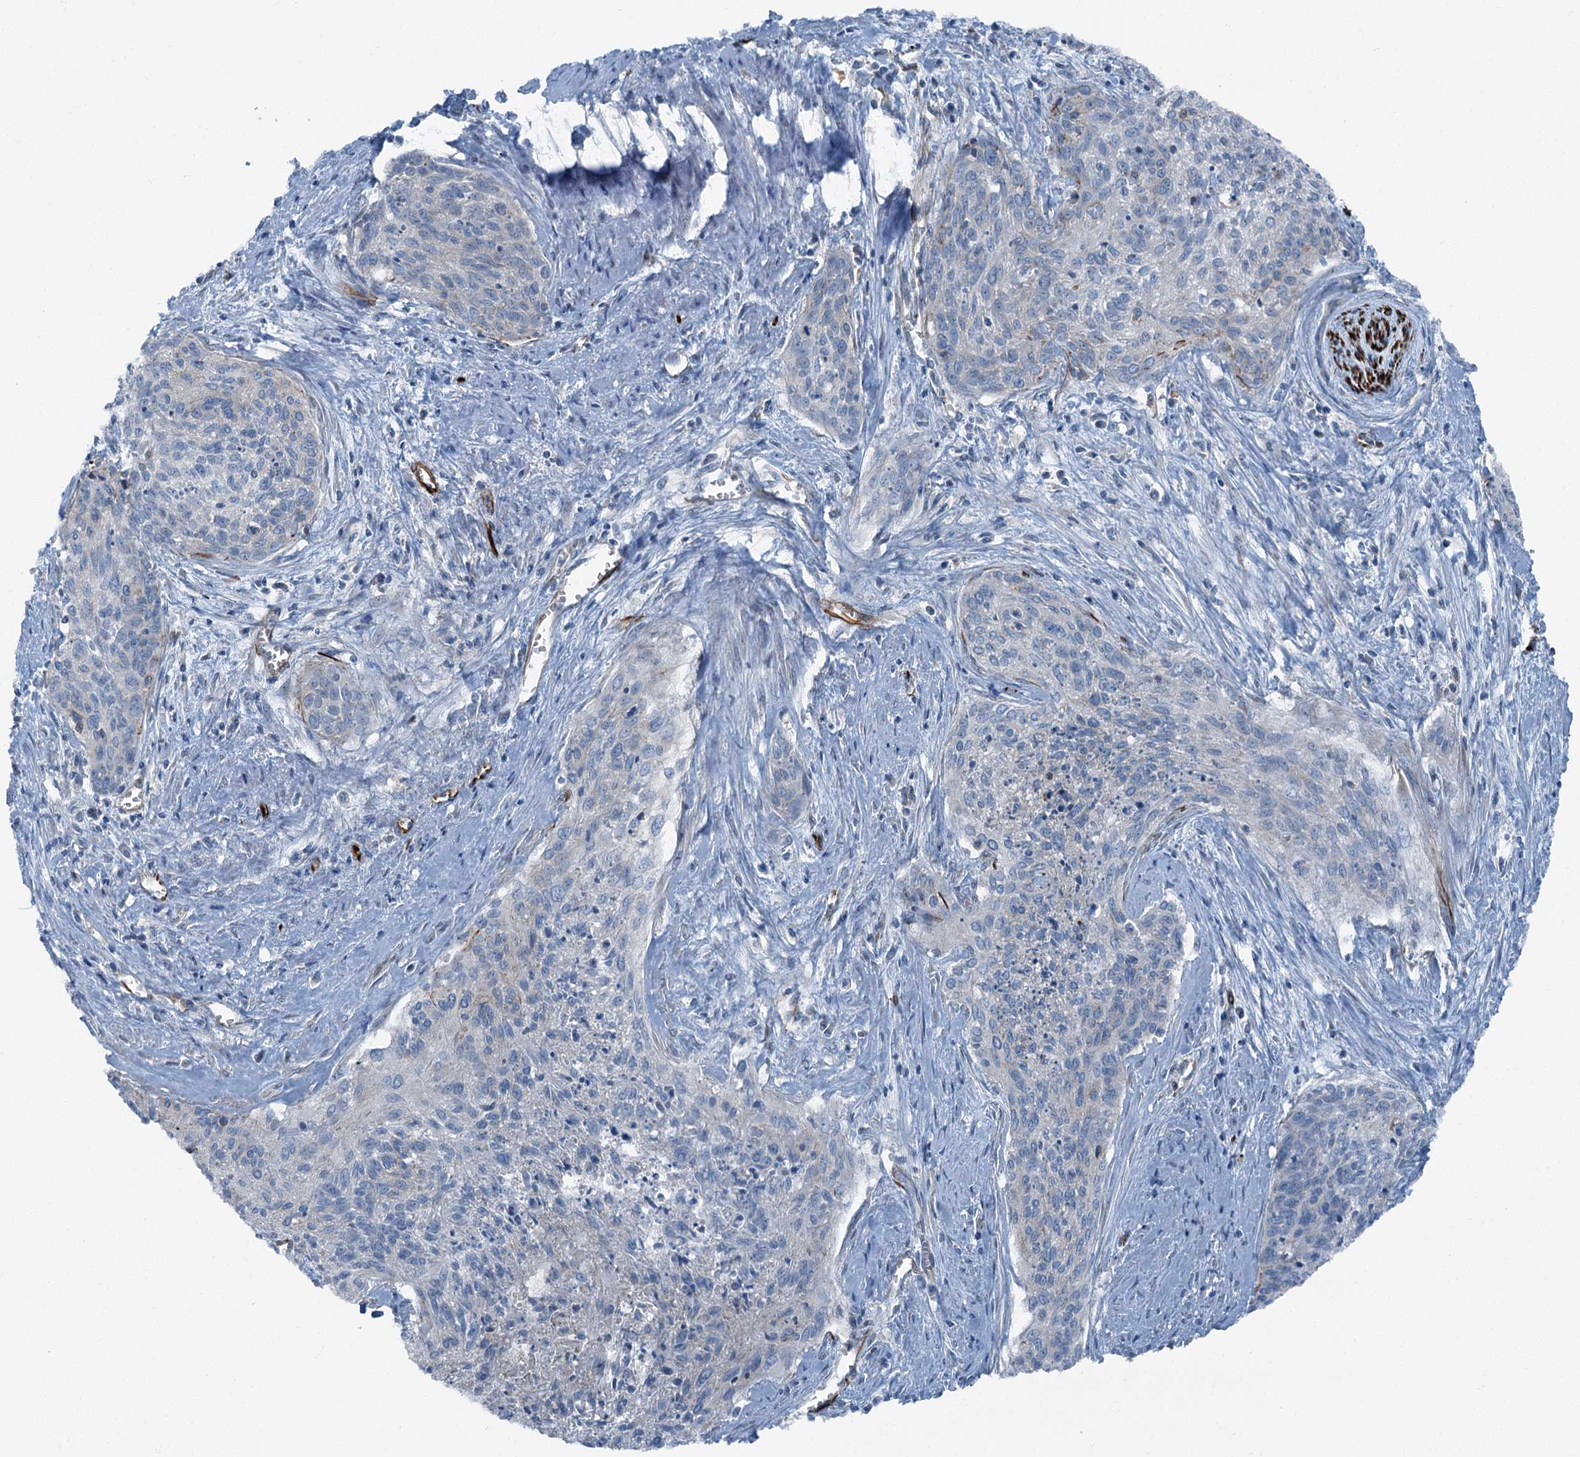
{"staining": {"intensity": "negative", "quantity": "none", "location": "none"}, "tissue": "cervical cancer", "cell_type": "Tumor cells", "image_type": "cancer", "snomed": [{"axis": "morphology", "description": "Squamous cell carcinoma, NOS"}, {"axis": "topography", "description": "Cervix"}], "caption": "Tumor cells show no significant staining in cervical cancer (squamous cell carcinoma). Nuclei are stained in blue.", "gene": "AXL", "patient": {"sex": "female", "age": 55}}